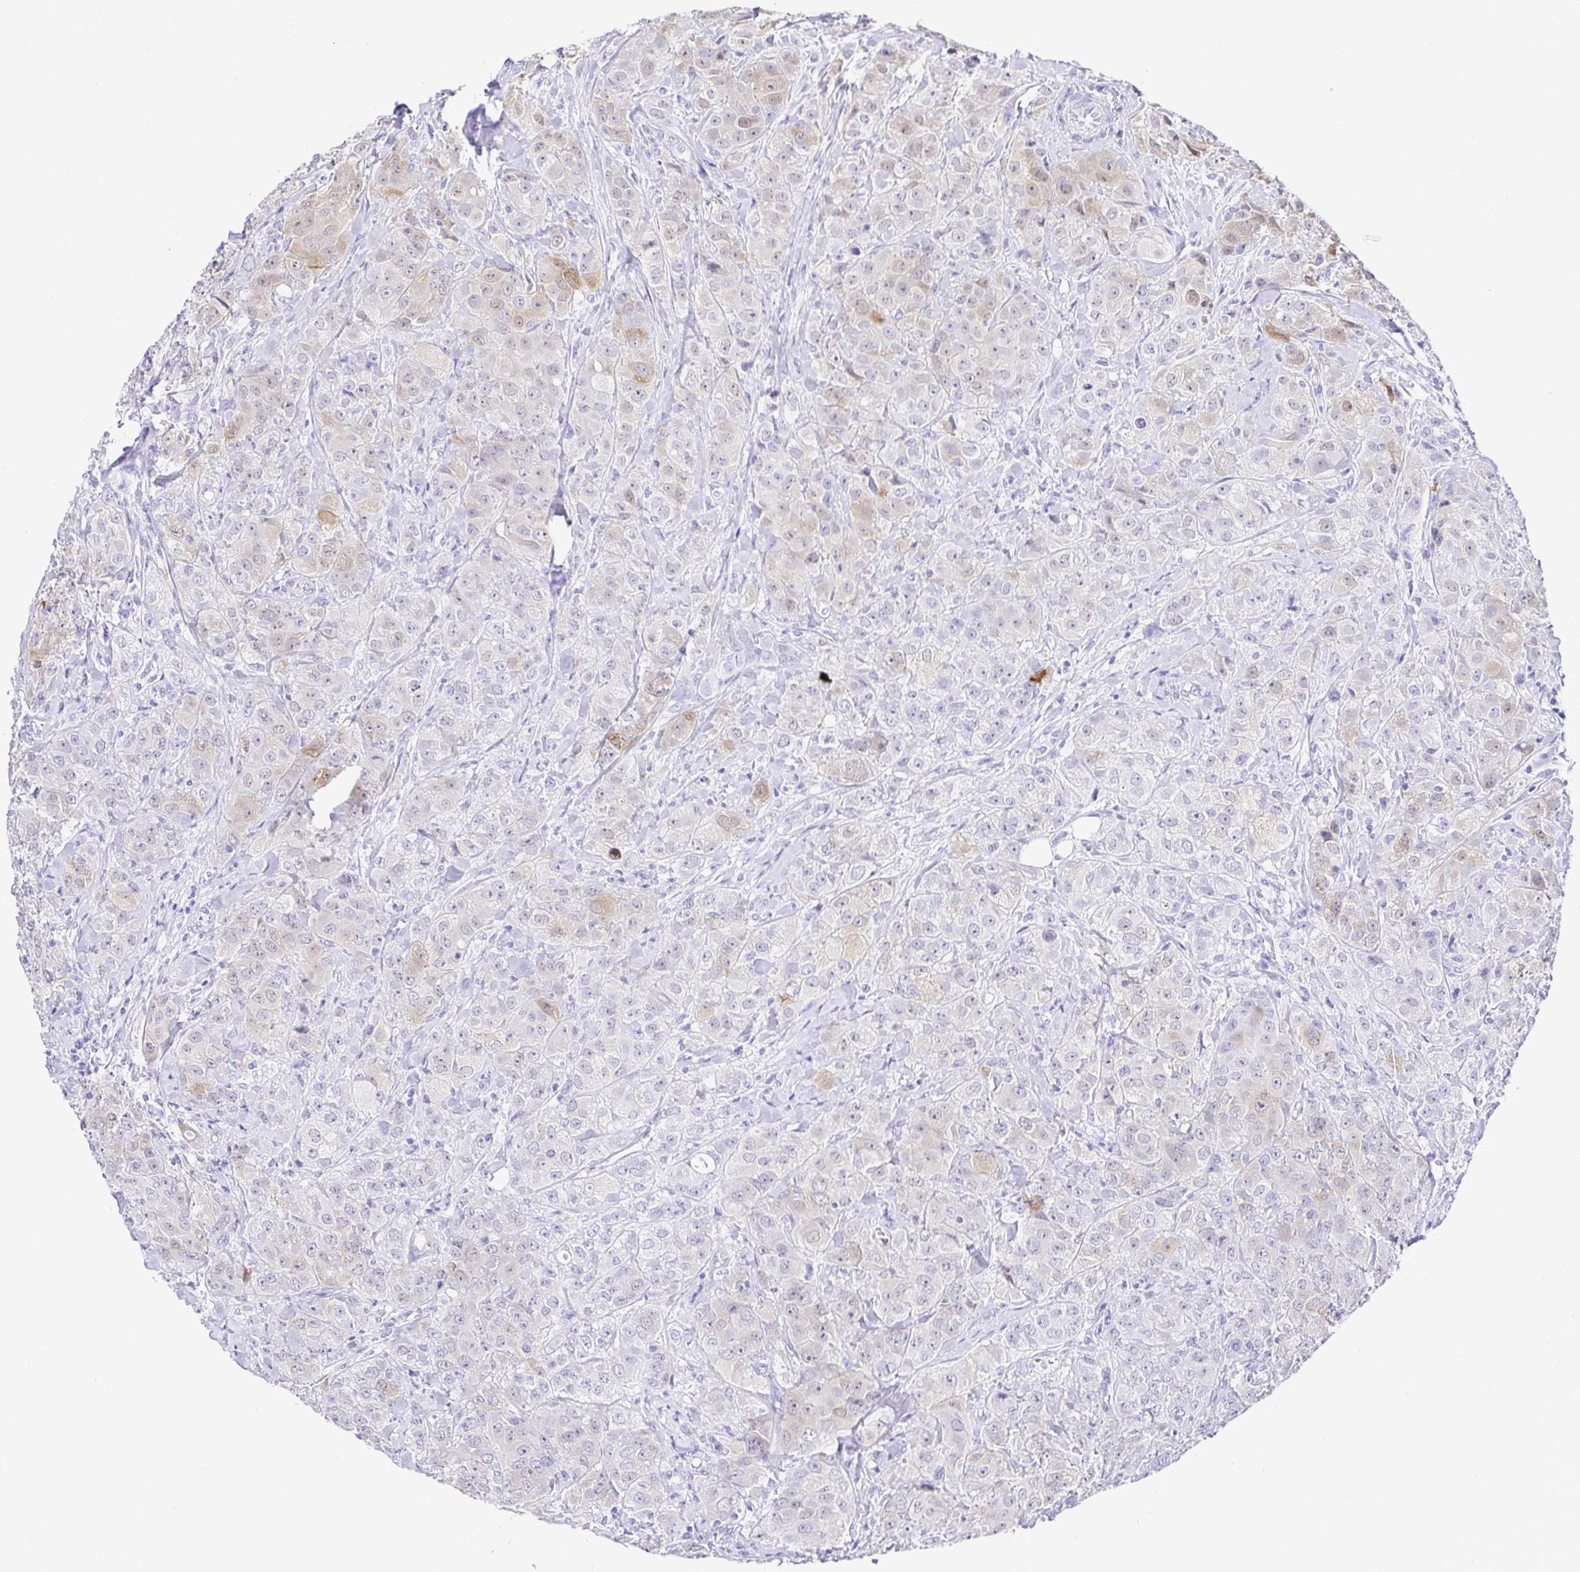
{"staining": {"intensity": "weak", "quantity": "<25%", "location": "cytoplasmic/membranous"}, "tissue": "breast cancer", "cell_type": "Tumor cells", "image_type": "cancer", "snomed": [{"axis": "morphology", "description": "Normal tissue, NOS"}, {"axis": "morphology", "description": "Duct carcinoma"}, {"axis": "topography", "description": "Breast"}], "caption": "Immunohistochemistry (IHC) micrograph of breast cancer (invasive ductal carcinoma) stained for a protein (brown), which shows no staining in tumor cells. (DAB immunohistochemistry (IHC) with hematoxylin counter stain).", "gene": "BACE2", "patient": {"sex": "female", "age": 43}}